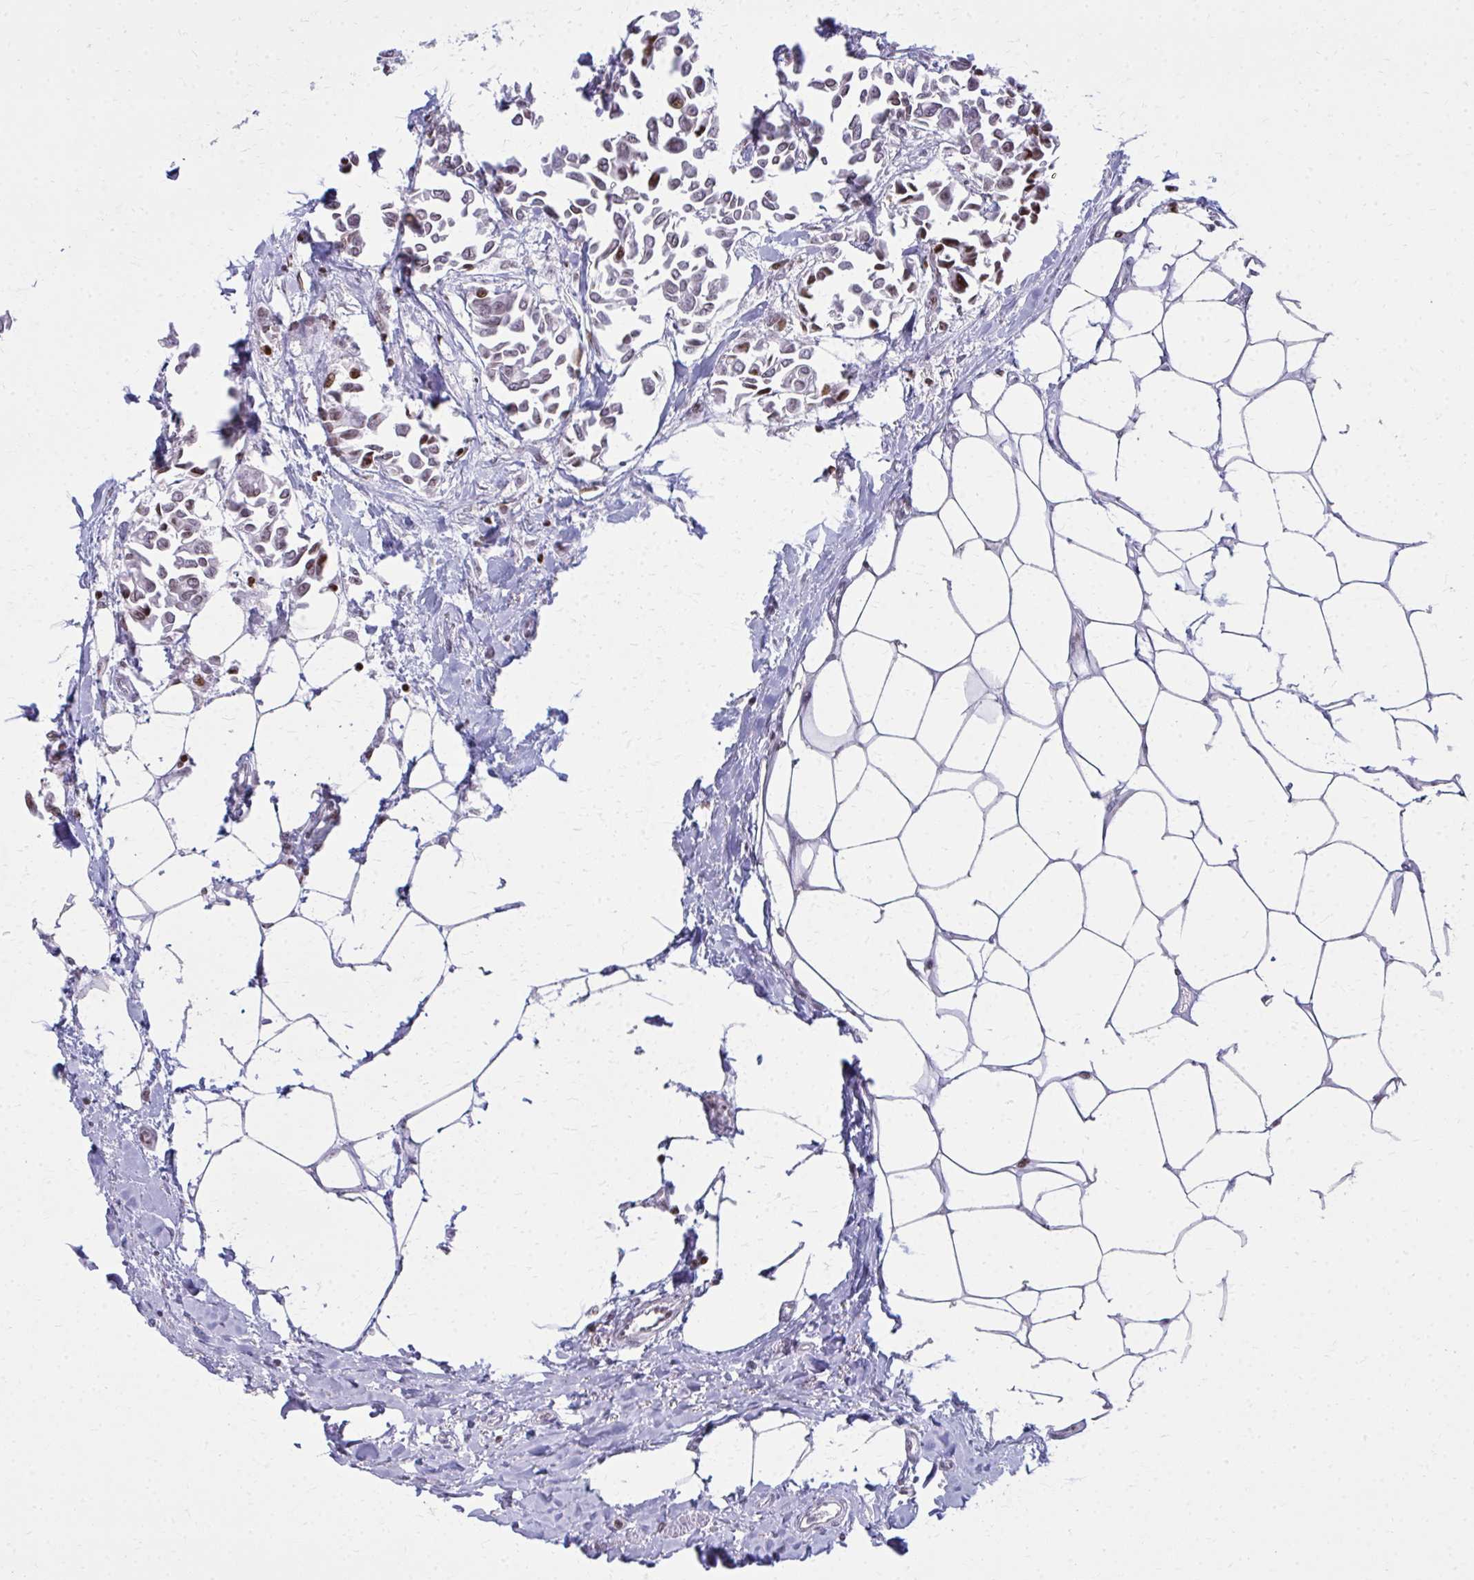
{"staining": {"intensity": "weak", "quantity": "<25%", "location": "nuclear"}, "tissue": "breast cancer", "cell_type": "Tumor cells", "image_type": "cancer", "snomed": [{"axis": "morphology", "description": "Duct carcinoma"}, {"axis": "topography", "description": "Breast"}], "caption": "Tumor cells show no significant expression in breast intraductal carcinoma. (Immunohistochemistry (ihc), brightfield microscopy, high magnification).", "gene": "AP5M1", "patient": {"sex": "female", "age": 54}}